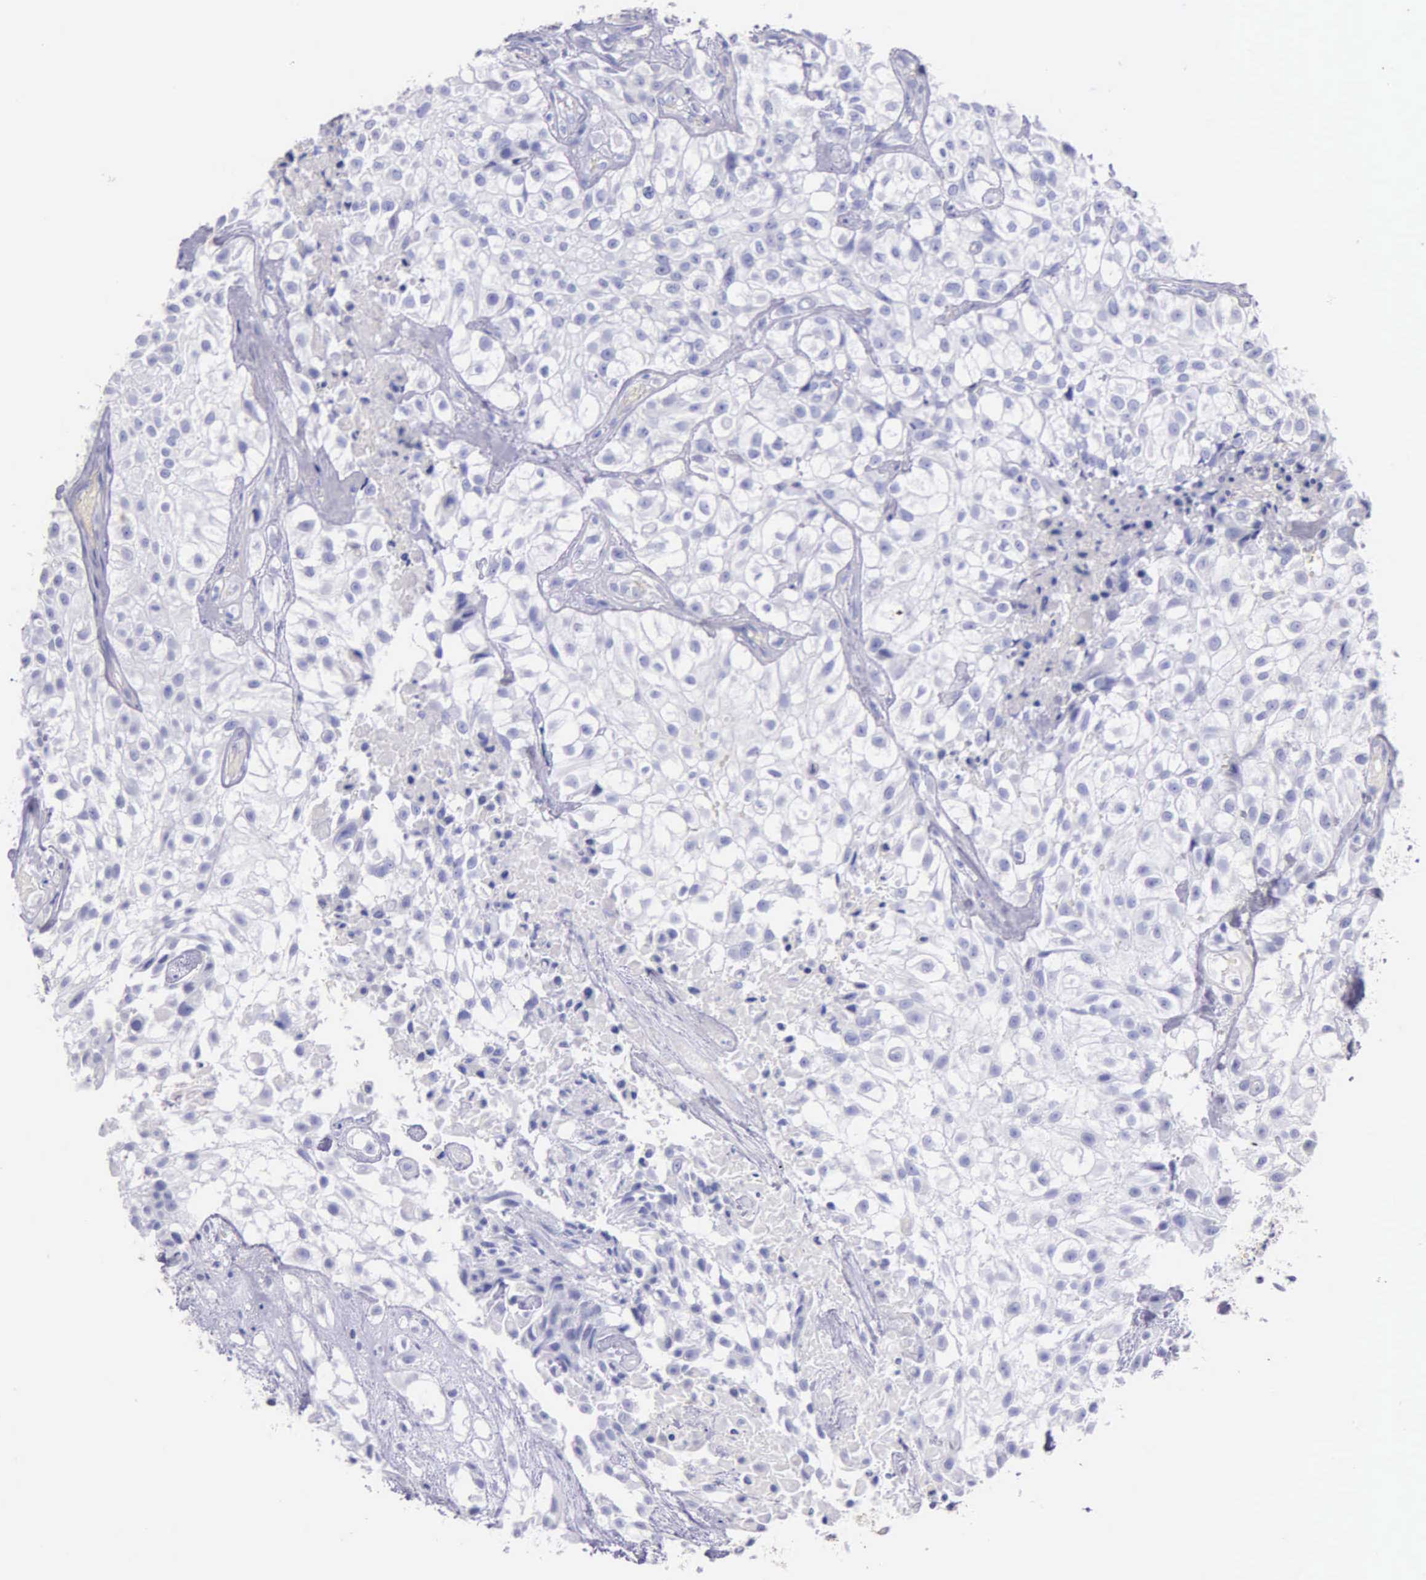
{"staining": {"intensity": "negative", "quantity": "none", "location": "none"}, "tissue": "urothelial cancer", "cell_type": "Tumor cells", "image_type": "cancer", "snomed": [{"axis": "morphology", "description": "Urothelial carcinoma, High grade"}, {"axis": "topography", "description": "Urinary bladder"}], "caption": "This is an immunohistochemistry (IHC) micrograph of high-grade urothelial carcinoma. There is no staining in tumor cells.", "gene": "GSTT2", "patient": {"sex": "male", "age": 56}}